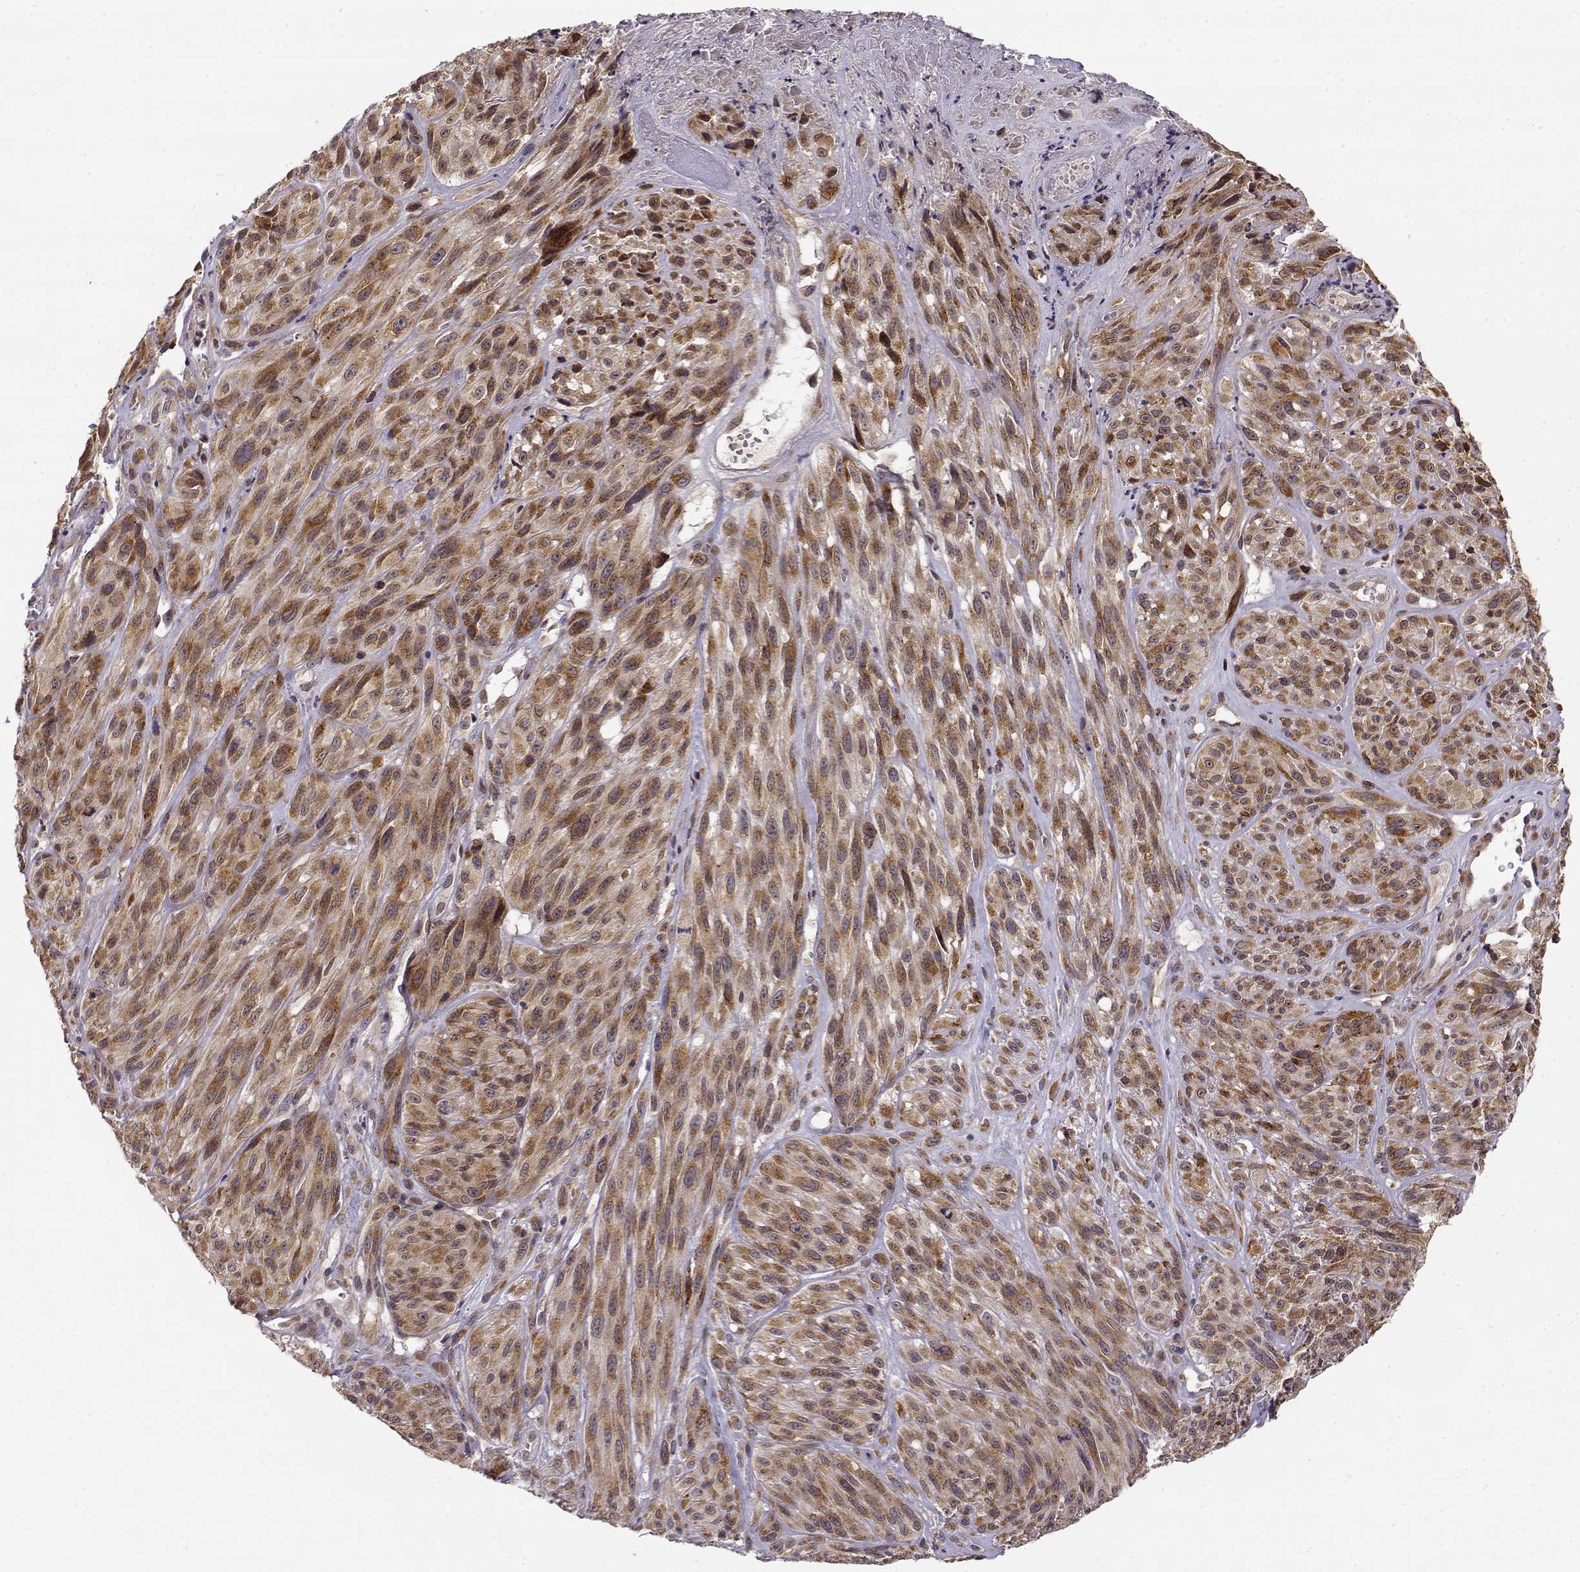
{"staining": {"intensity": "moderate", "quantity": ">75%", "location": "cytoplasmic/membranous"}, "tissue": "melanoma", "cell_type": "Tumor cells", "image_type": "cancer", "snomed": [{"axis": "morphology", "description": "Malignant melanoma, NOS"}, {"axis": "topography", "description": "Skin"}], "caption": "Immunohistochemistry (DAB (3,3'-diaminobenzidine)) staining of human malignant melanoma reveals moderate cytoplasmic/membranous protein positivity in about >75% of tumor cells.", "gene": "ERGIC2", "patient": {"sex": "male", "age": 51}}